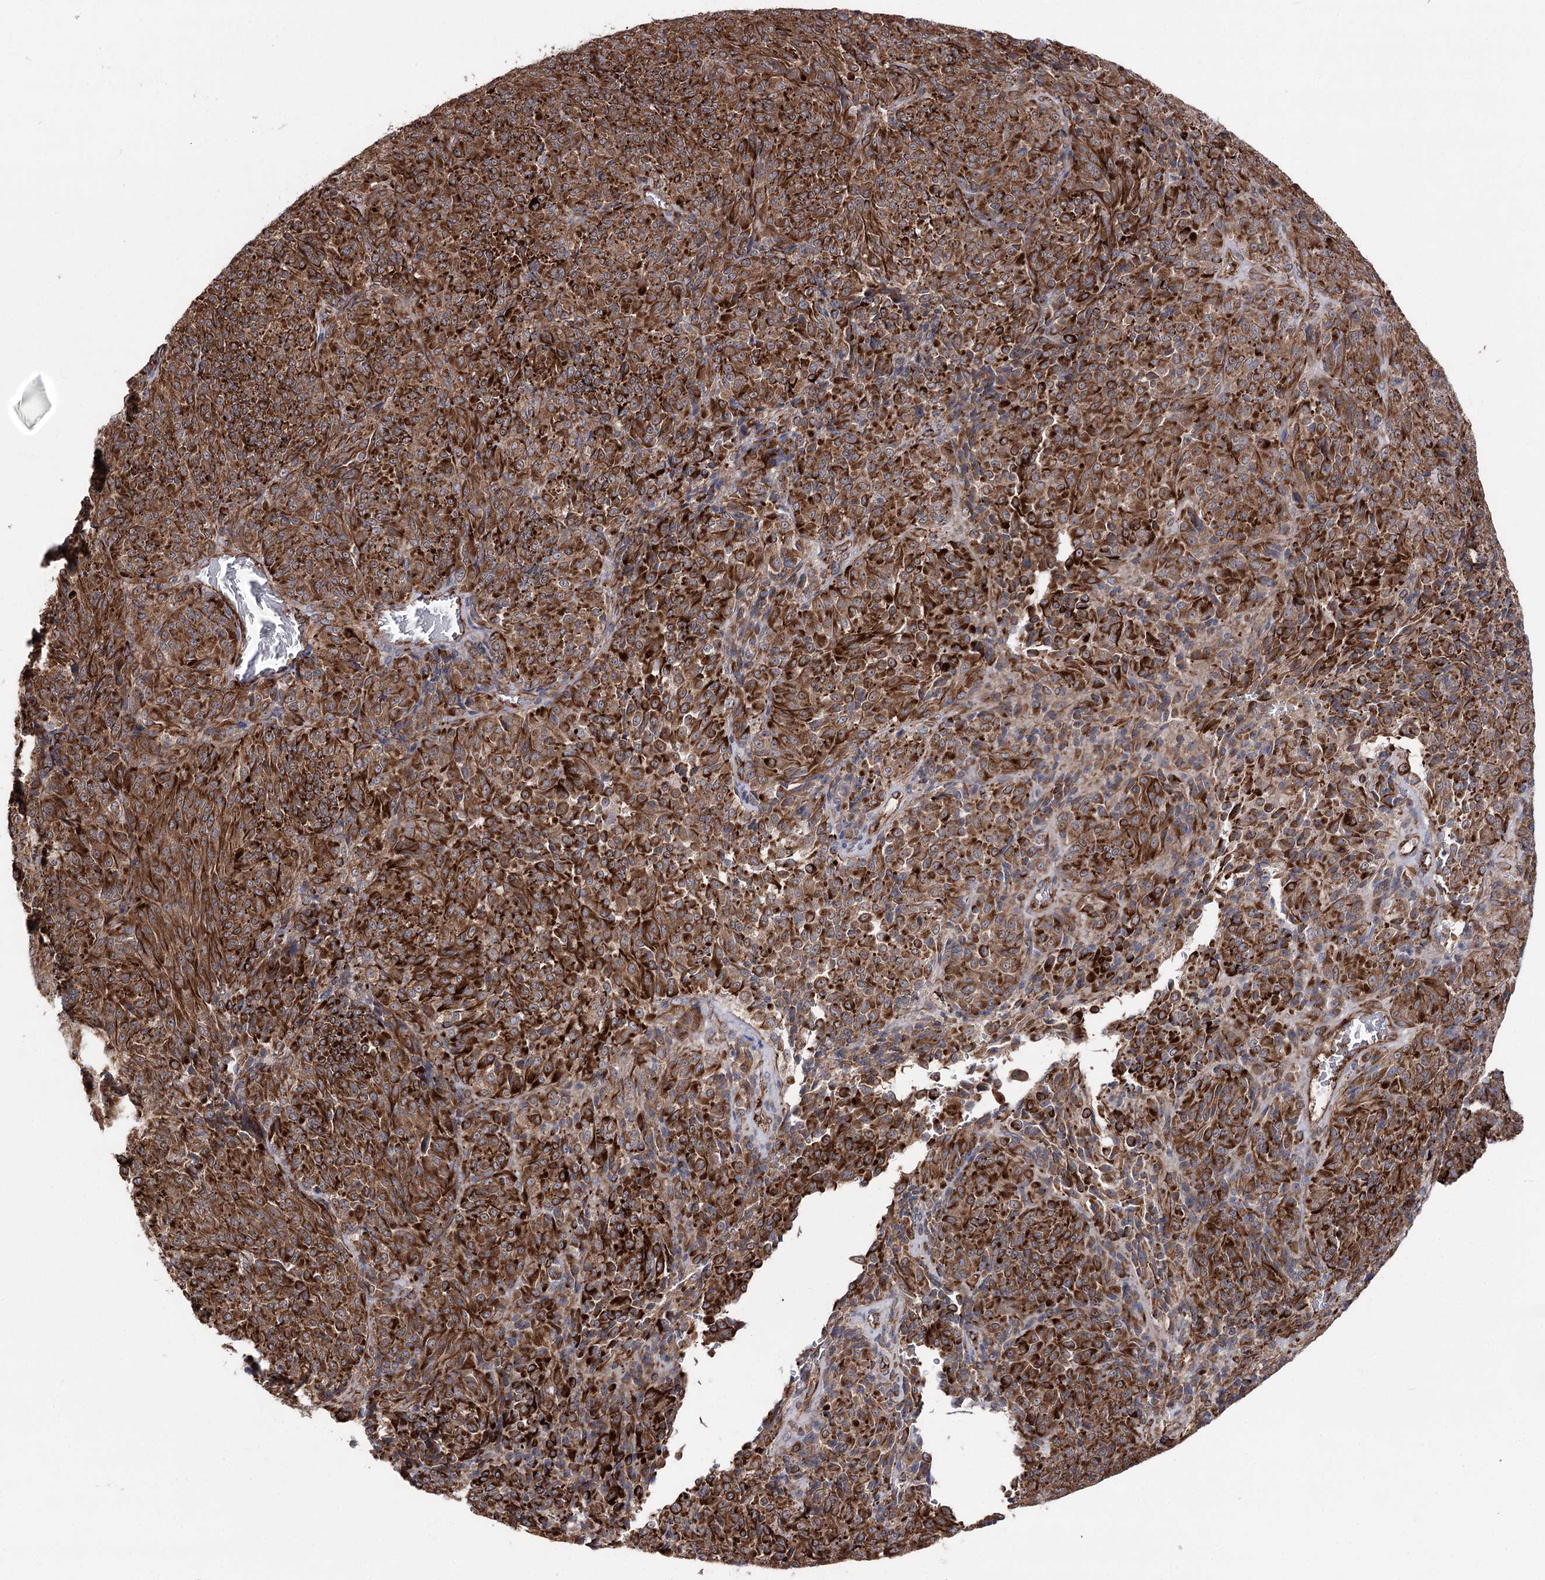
{"staining": {"intensity": "strong", "quantity": ">75%", "location": "cytoplasmic/membranous"}, "tissue": "melanoma", "cell_type": "Tumor cells", "image_type": "cancer", "snomed": [{"axis": "morphology", "description": "Malignant melanoma, Metastatic site"}, {"axis": "topography", "description": "Brain"}], "caption": "The micrograph displays a brown stain indicating the presence of a protein in the cytoplasmic/membranous of tumor cells in melanoma.", "gene": "MIB1", "patient": {"sex": "female", "age": 56}}